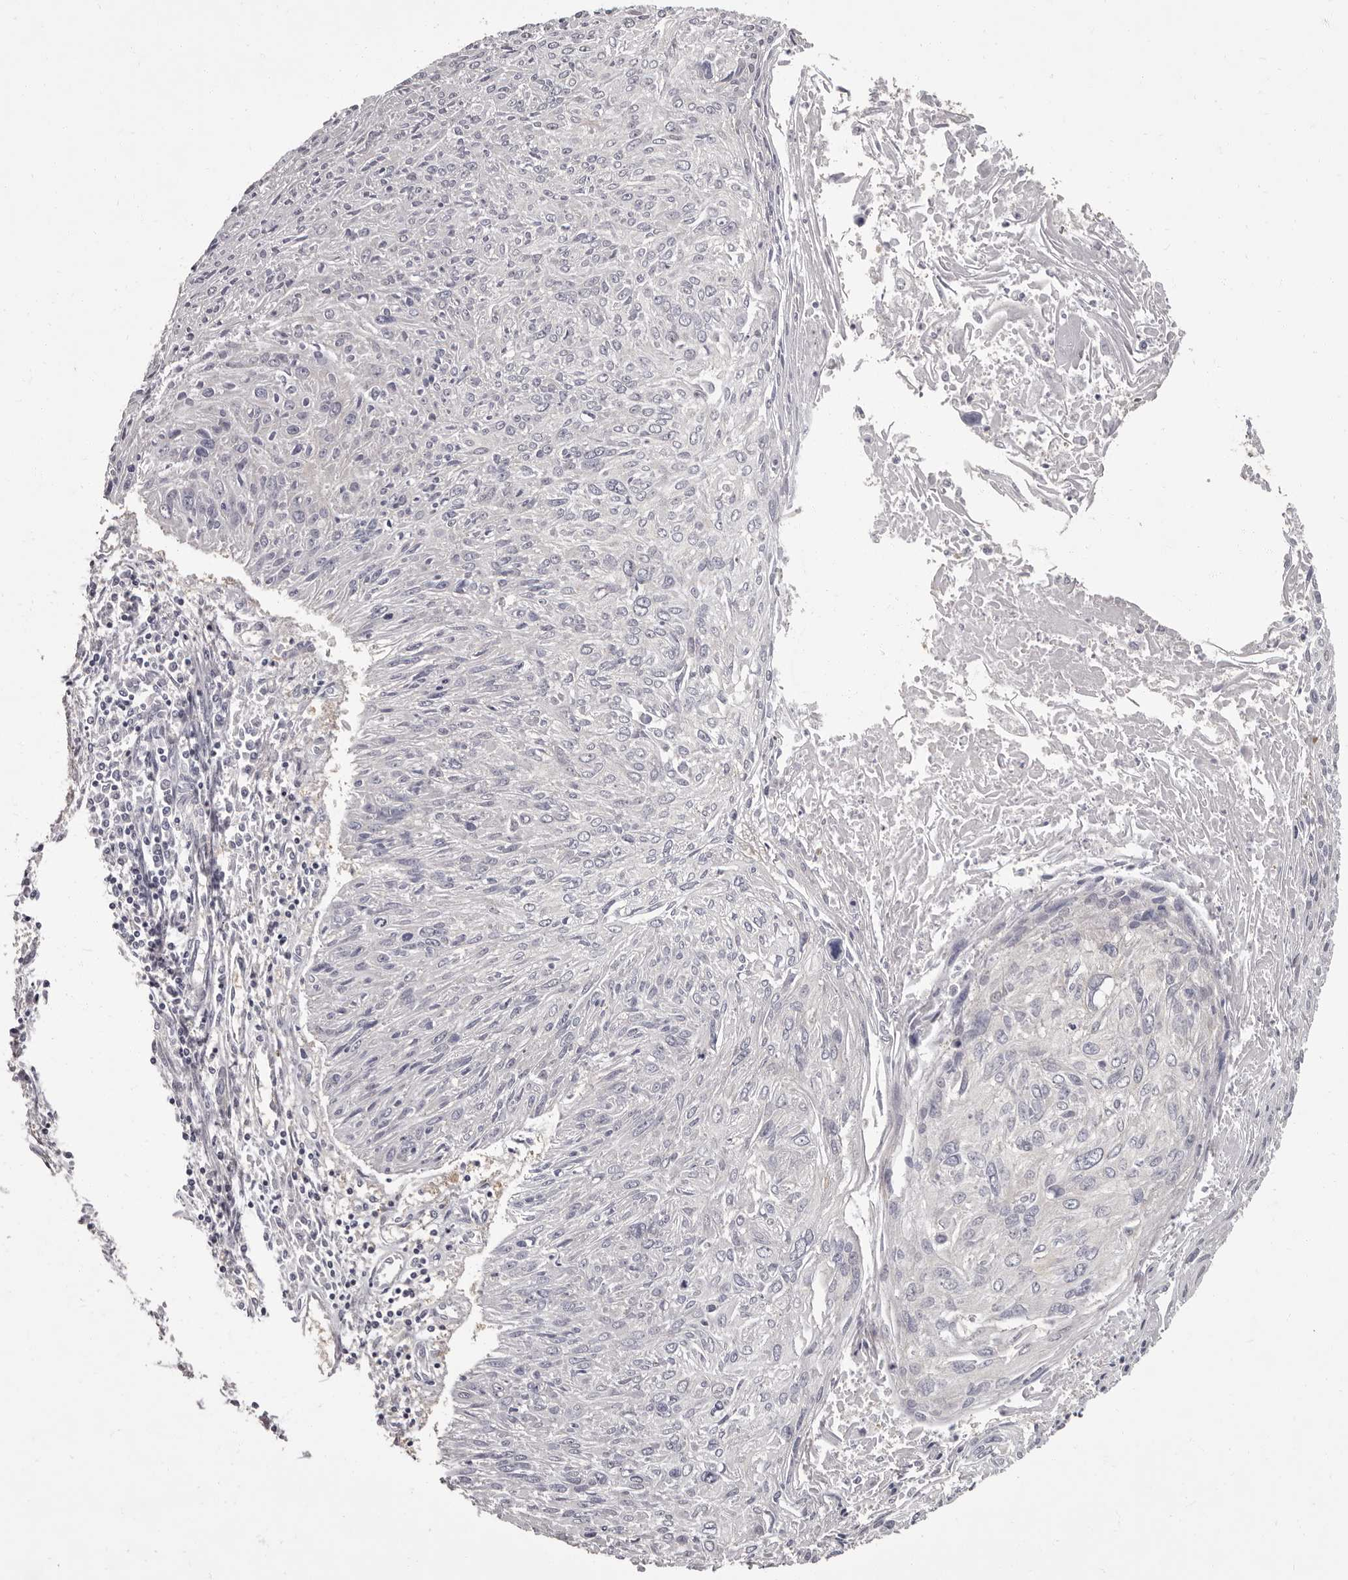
{"staining": {"intensity": "negative", "quantity": "none", "location": "none"}, "tissue": "cervical cancer", "cell_type": "Tumor cells", "image_type": "cancer", "snomed": [{"axis": "morphology", "description": "Squamous cell carcinoma, NOS"}, {"axis": "topography", "description": "Cervix"}], "caption": "Immunohistochemistry (IHC) photomicrograph of neoplastic tissue: human squamous cell carcinoma (cervical) stained with DAB (3,3'-diaminobenzidine) exhibits no significant protein positivity in tumor cells.", "gene": "APEH", "patient": {"sex": "female", "age": 51}}